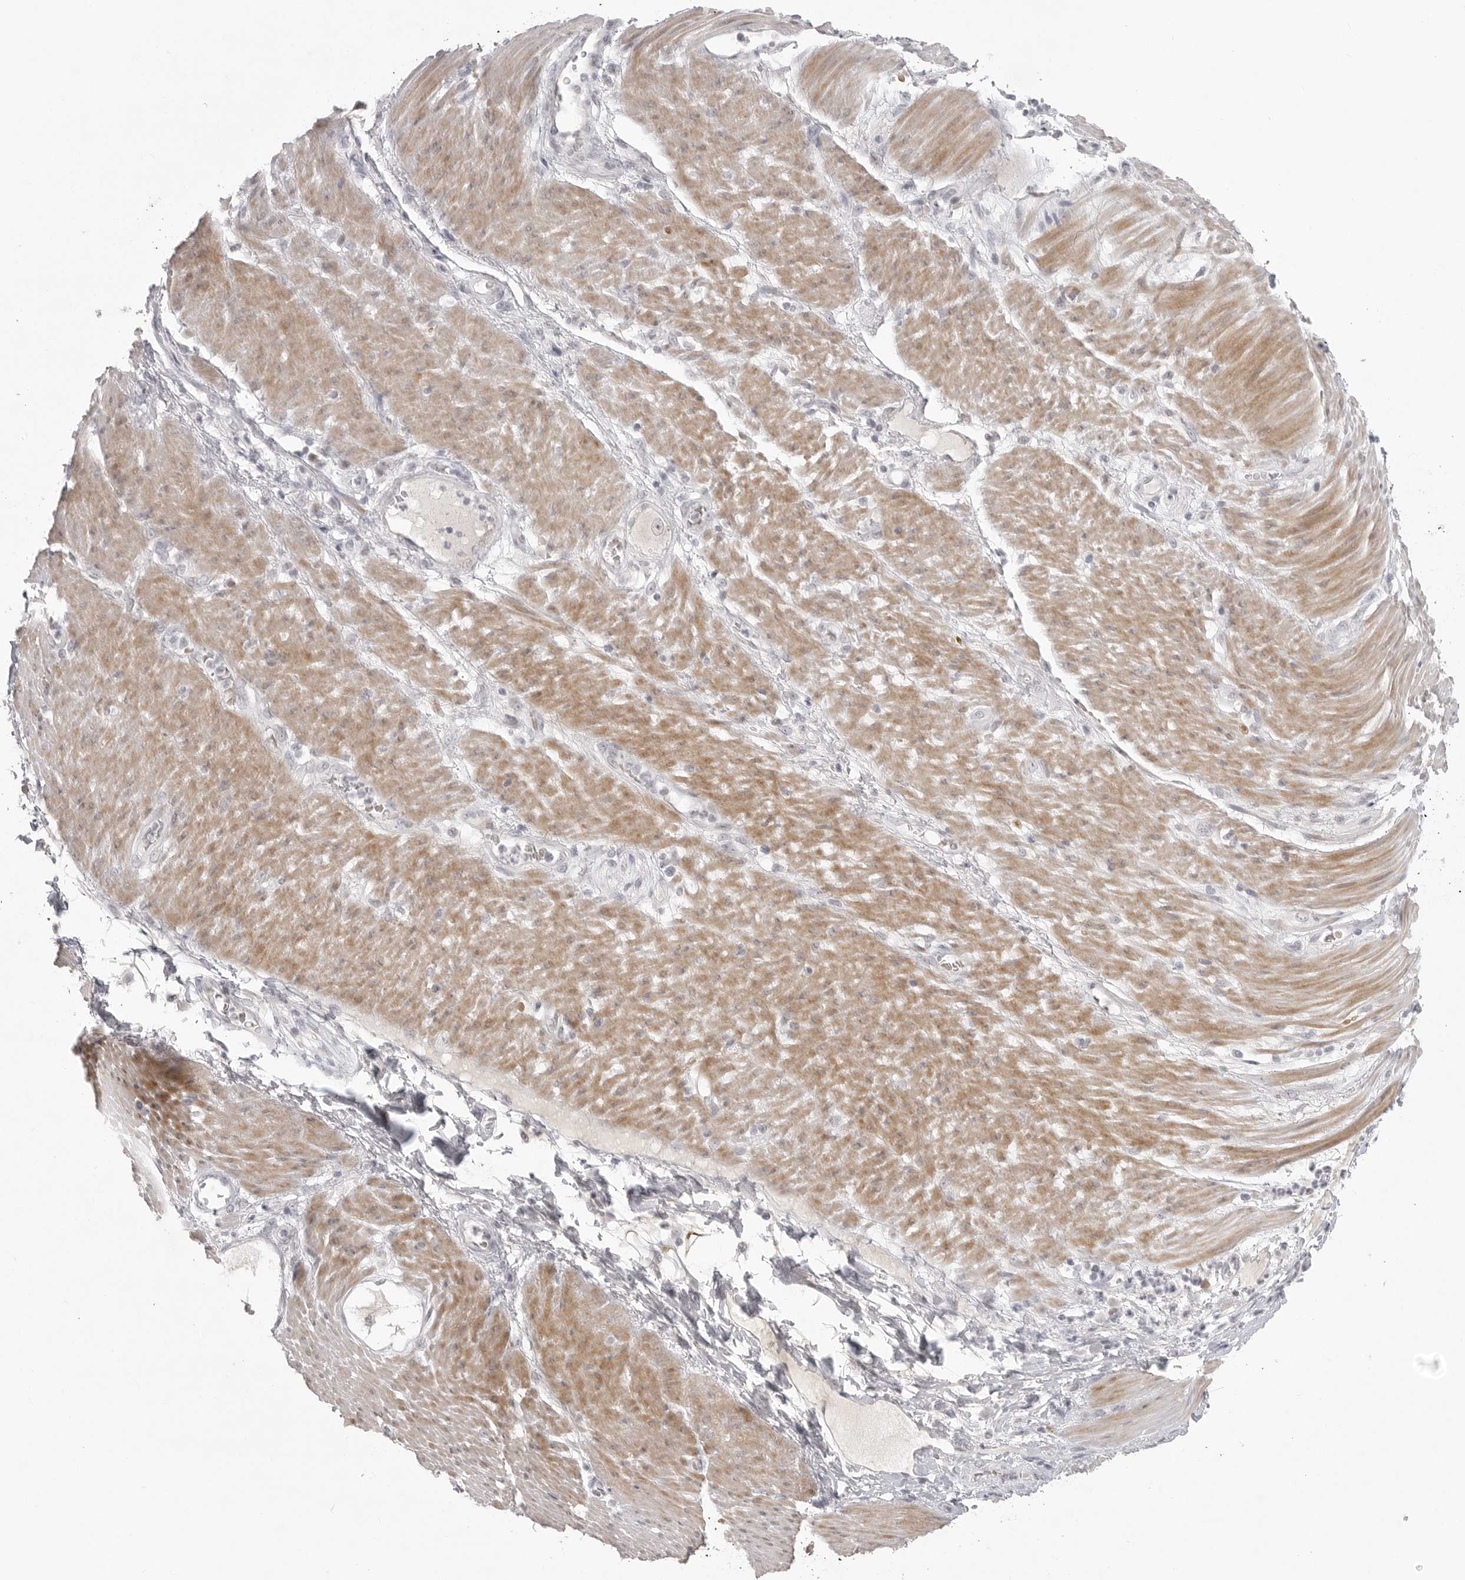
{"staining": {"intensity": "negative", "quantity": "none", "location": "none"}, "tissue": "stomach cancer", "cell_type": "Tumor cells", "image_type": "cancer", "snomed": [{"axis": "morphology", "description": "Adenocarcinoma, NOS"}, {"axis": "topography", "description": "Stomach"}], "caption": "The immunohistochemistry histopathology image has no significant expression in tumor cells of adenocarcinoma (stomach) tissue.", "gene": "TCTN3", "patient": {"sex": "female", "age": 73}}